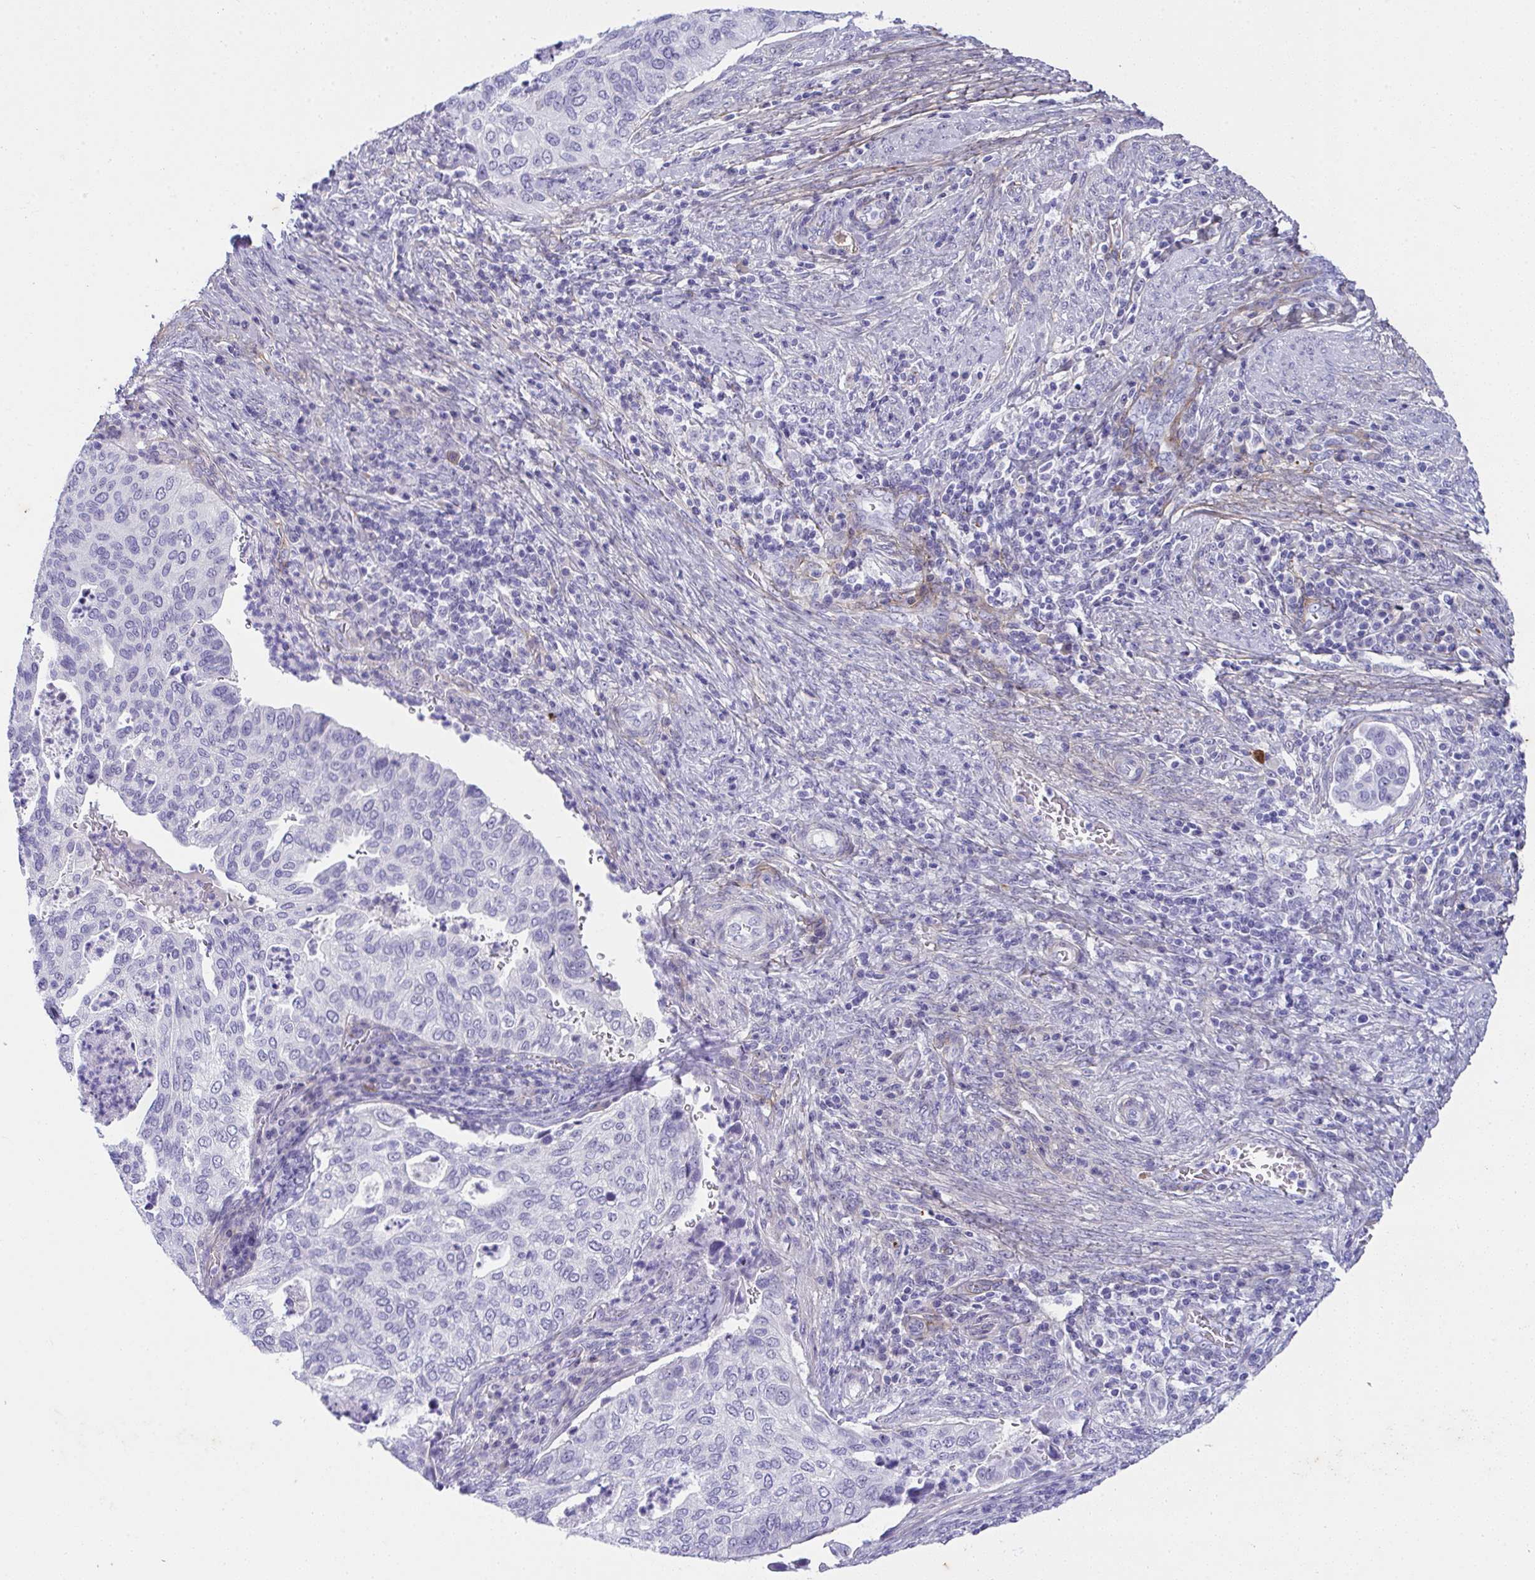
{"staining": {"intensity": "negative", "quantity": "none", "location": "none"}, "tissue": "cervical cancer", "cell_type": "Tumor cells", "image_type": "cancer", "snomed": [{"axis": "morphology", "description": "Squamous cell carcinoma, NOS"}, {"axis": "topography", "description": "Cervix"}], "caption": "Tumor cells show no significant protein expression in cervical cancer.", "gene": "LHFPL6", "patient": {"sex": "female", "age": 38}}